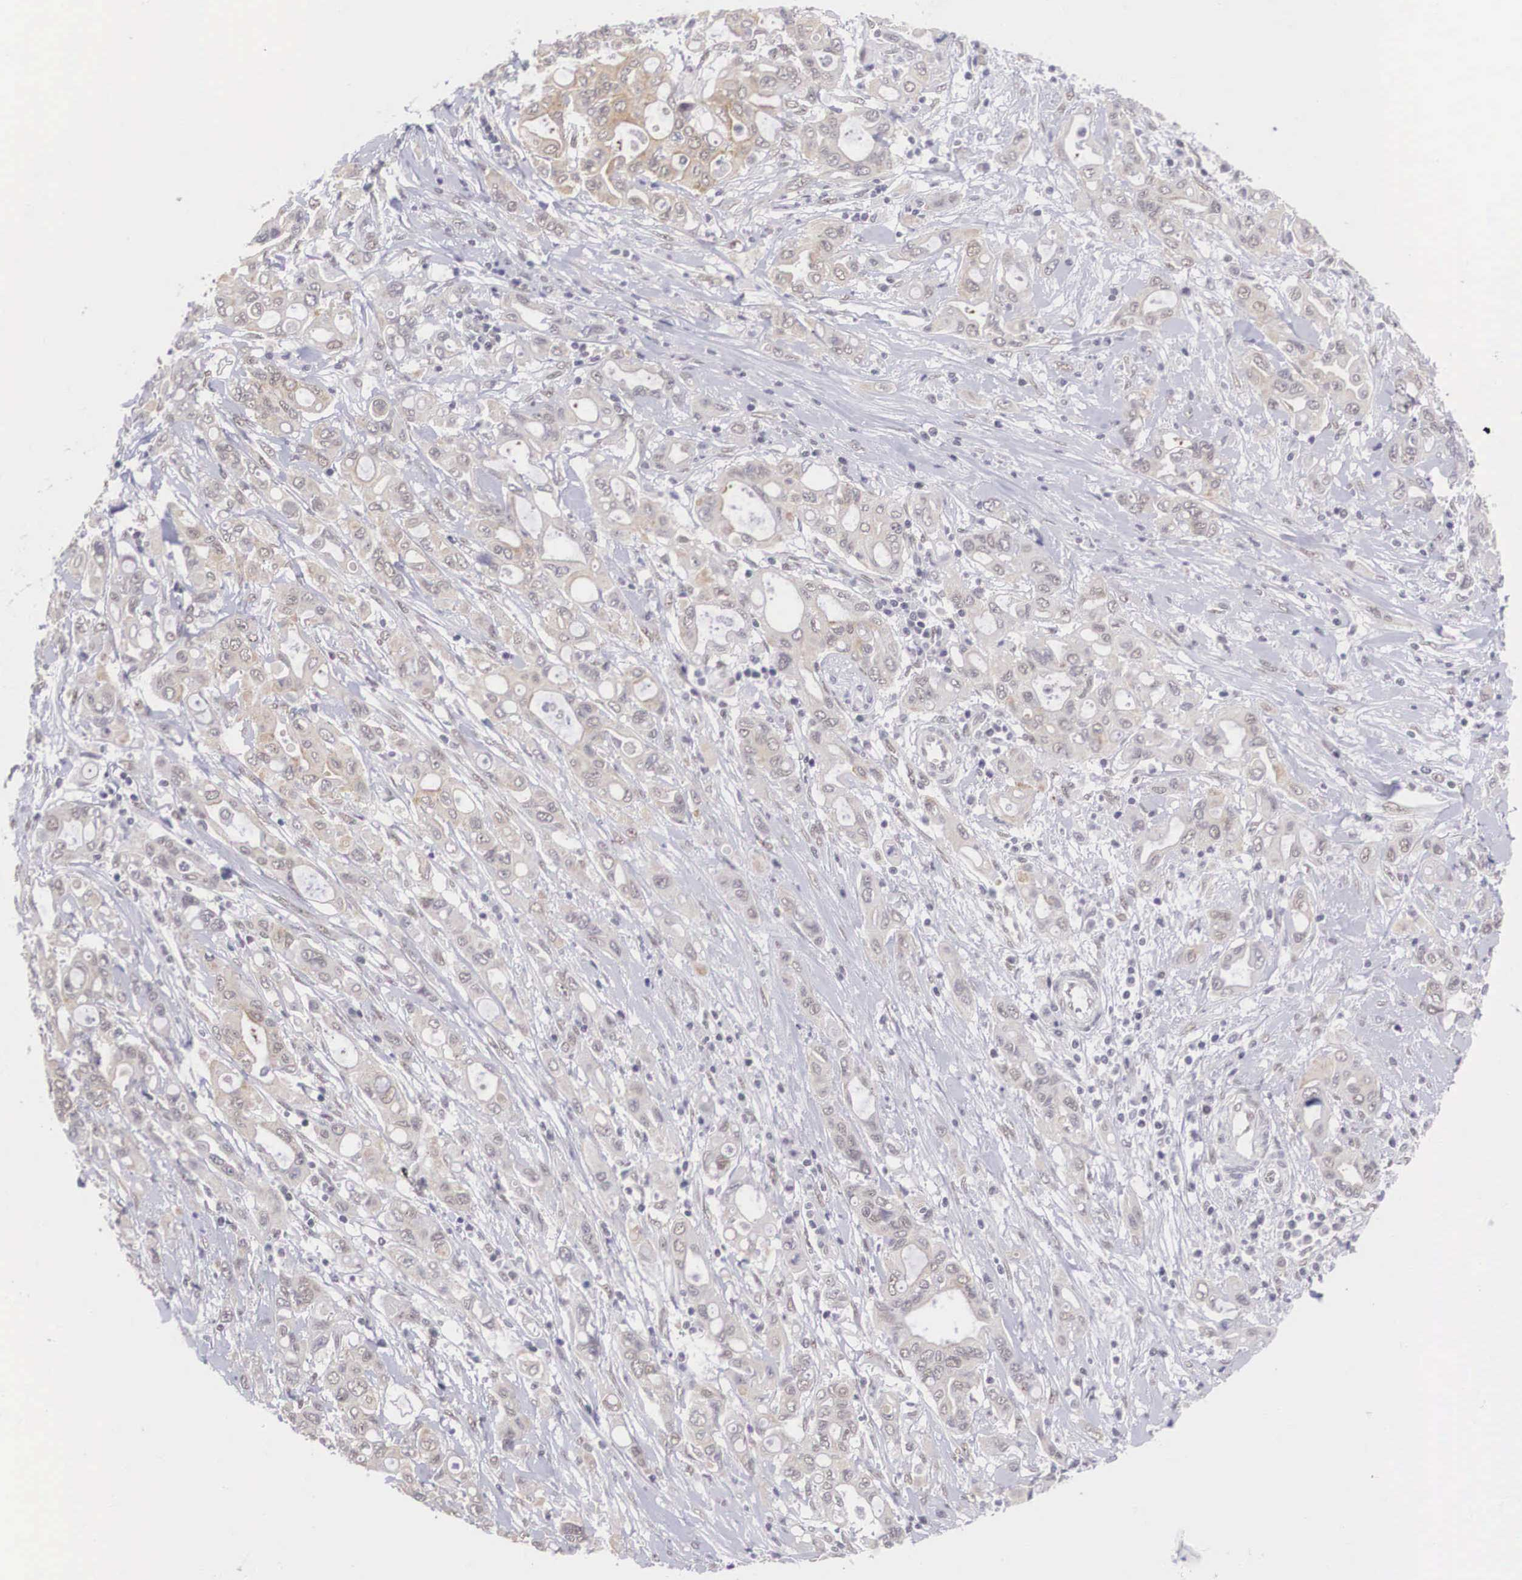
{"staining": {"intensity": "weak", "quantity": "25%-75%", "location": "cytoplasmic/membranous,nuclear"}, "tissue": "pancreatic cancer", "cell_type": "Tumor cells", "image_type": "cancer", "snomed": [{"axis": "morphology", "description": "Adenocarcinoma, NOS"}, {"axis": "topography", "description": "Pancreas"}], "caption": "Immunohistochemistry micrograph of pancreatic adenocarcinoma stained for a protein (brown), which exhibits low levels of weak cytoplasmic/membranous and nuclear positivity in about 25%-75% of tumor cells.", "gene": "NINL", "patient": {"sex": "female", "age": 57}}